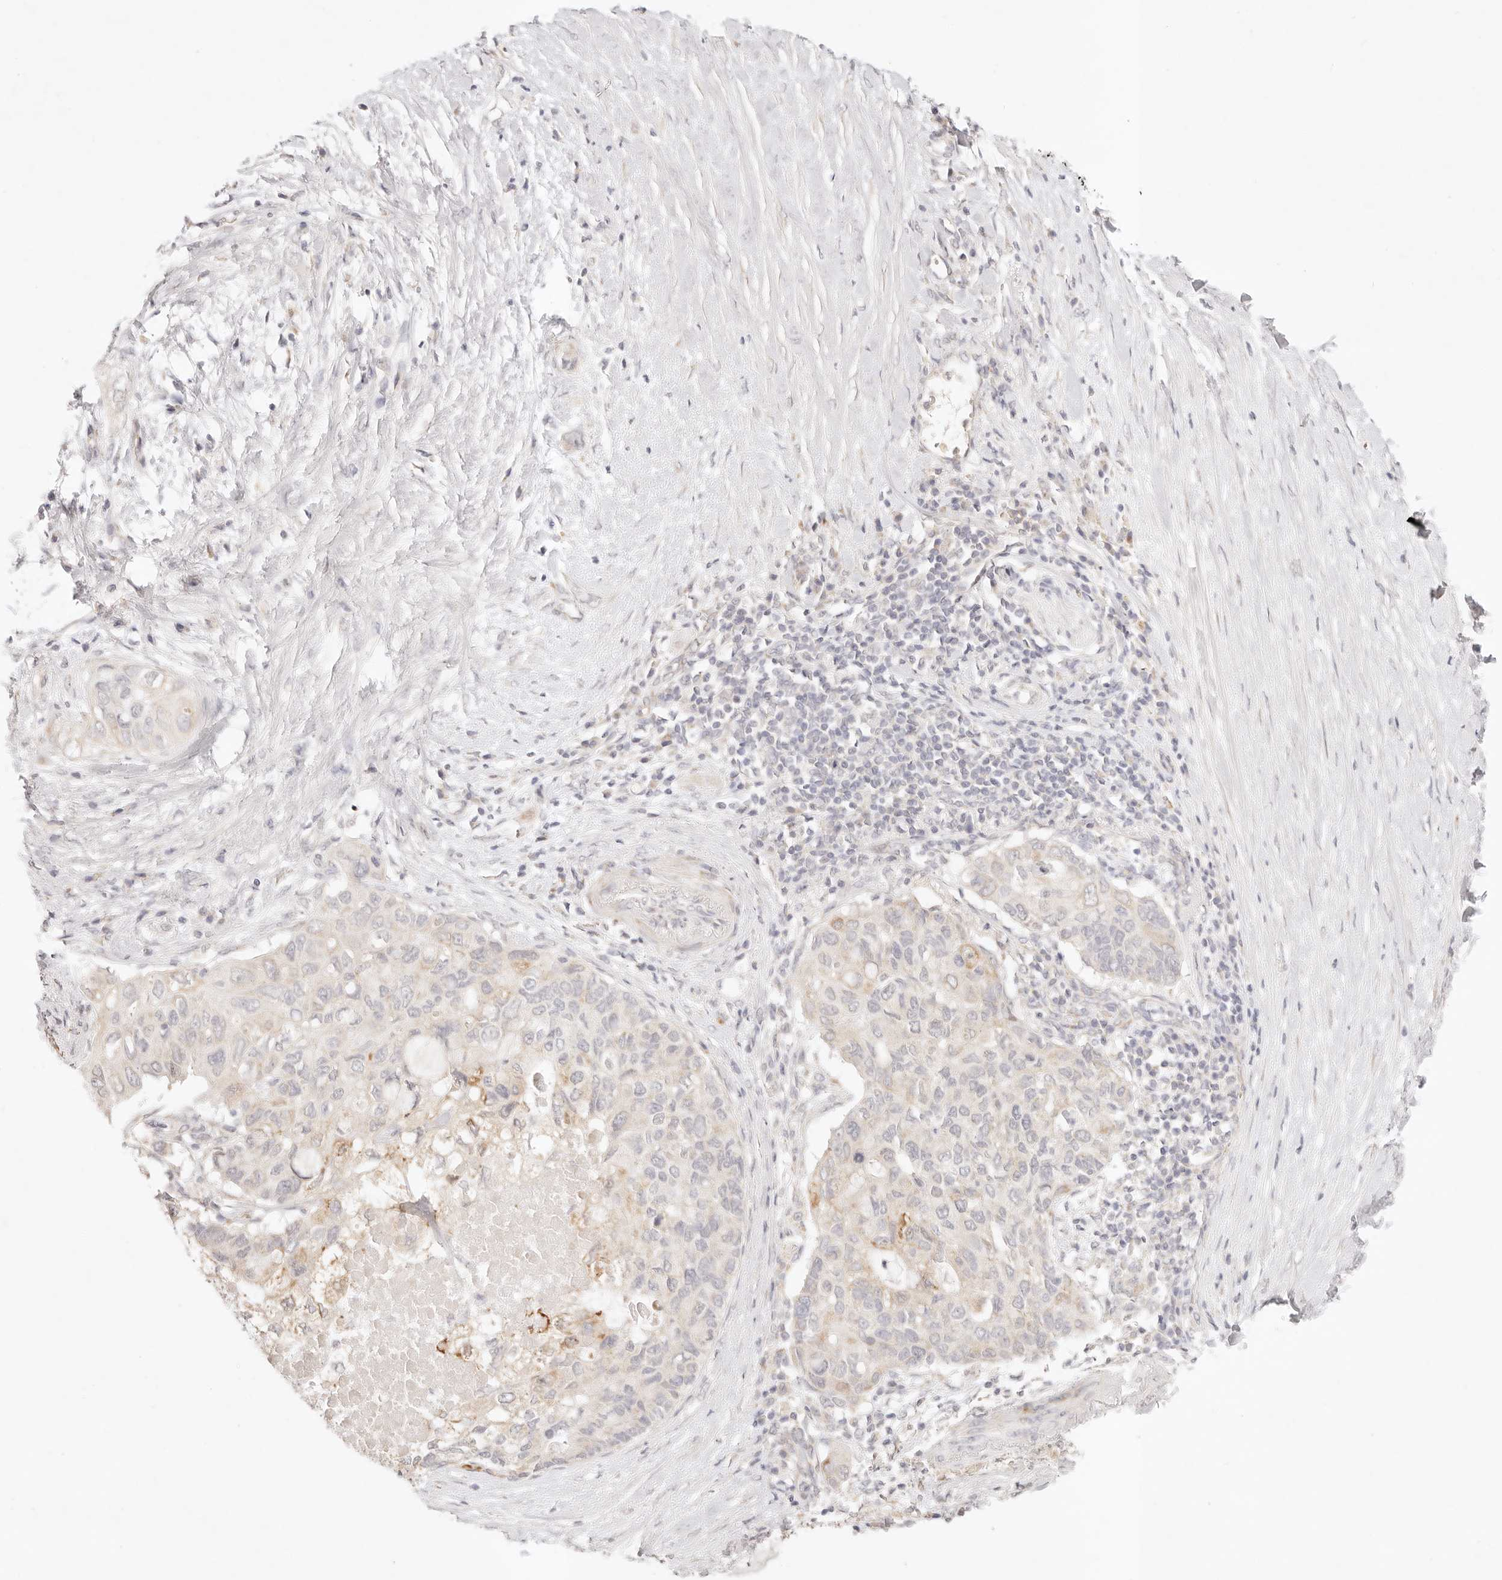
{"staining": {"intensity": "negative", "quantity": "none", "location": "none"}, "tissue": "pancreatic cancer", "cell_type": "Tumor cells", "image_type": "cancer", "snomed": [{"axis": "morphology", "description": "Adenocarcinoma, NOS"}, {"axis": "topography", "description": "Pancreas"}], "caption": "This is a histopathology image of immunohistochemistry (IHC) staining of pancreatic cancer (adenocarcinoma), which shows no positivity in tumor cells.", "gene": "GPR156", "patient": {"sex": "female", "age": 56}}